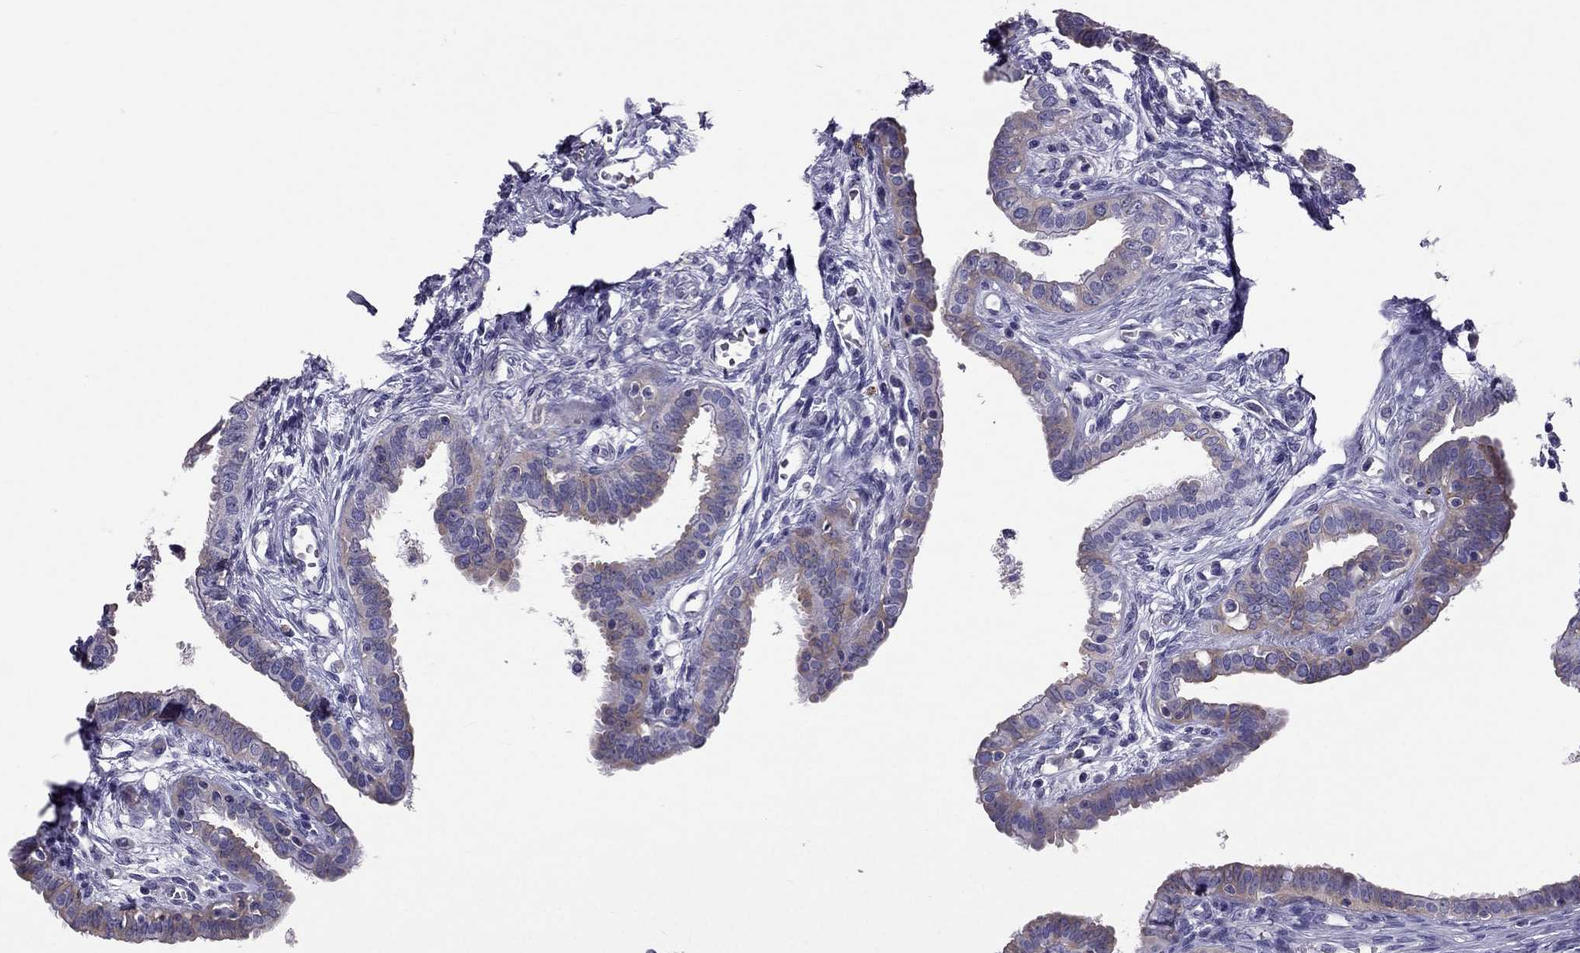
{"staining": {"intensity": "weak", "quantity": "25%-75%", "location": "cytoplasmic/membranous"}, "tissue": "fallopian tube", "cell_type": "Glandular cells", "image_type": "normal", "snomed": [{"axis": "morphology", "description": "Normal tissue, NOS"}, {"axis": "morphology", "description": "Carcinoma, endometroid"}, {"axis": "topography", "description": "Fallopian tube"}, {"axis": "topography", "description": "Ovary"}], "caption": "Protein expression by IHC reveals weak cytoplasmic/membranous positivity in about 25%-75% of glandular cells in unremarkable fallopian tube.", "gene": "SYT5", "patient": {"sex": "female", "age": 42}}